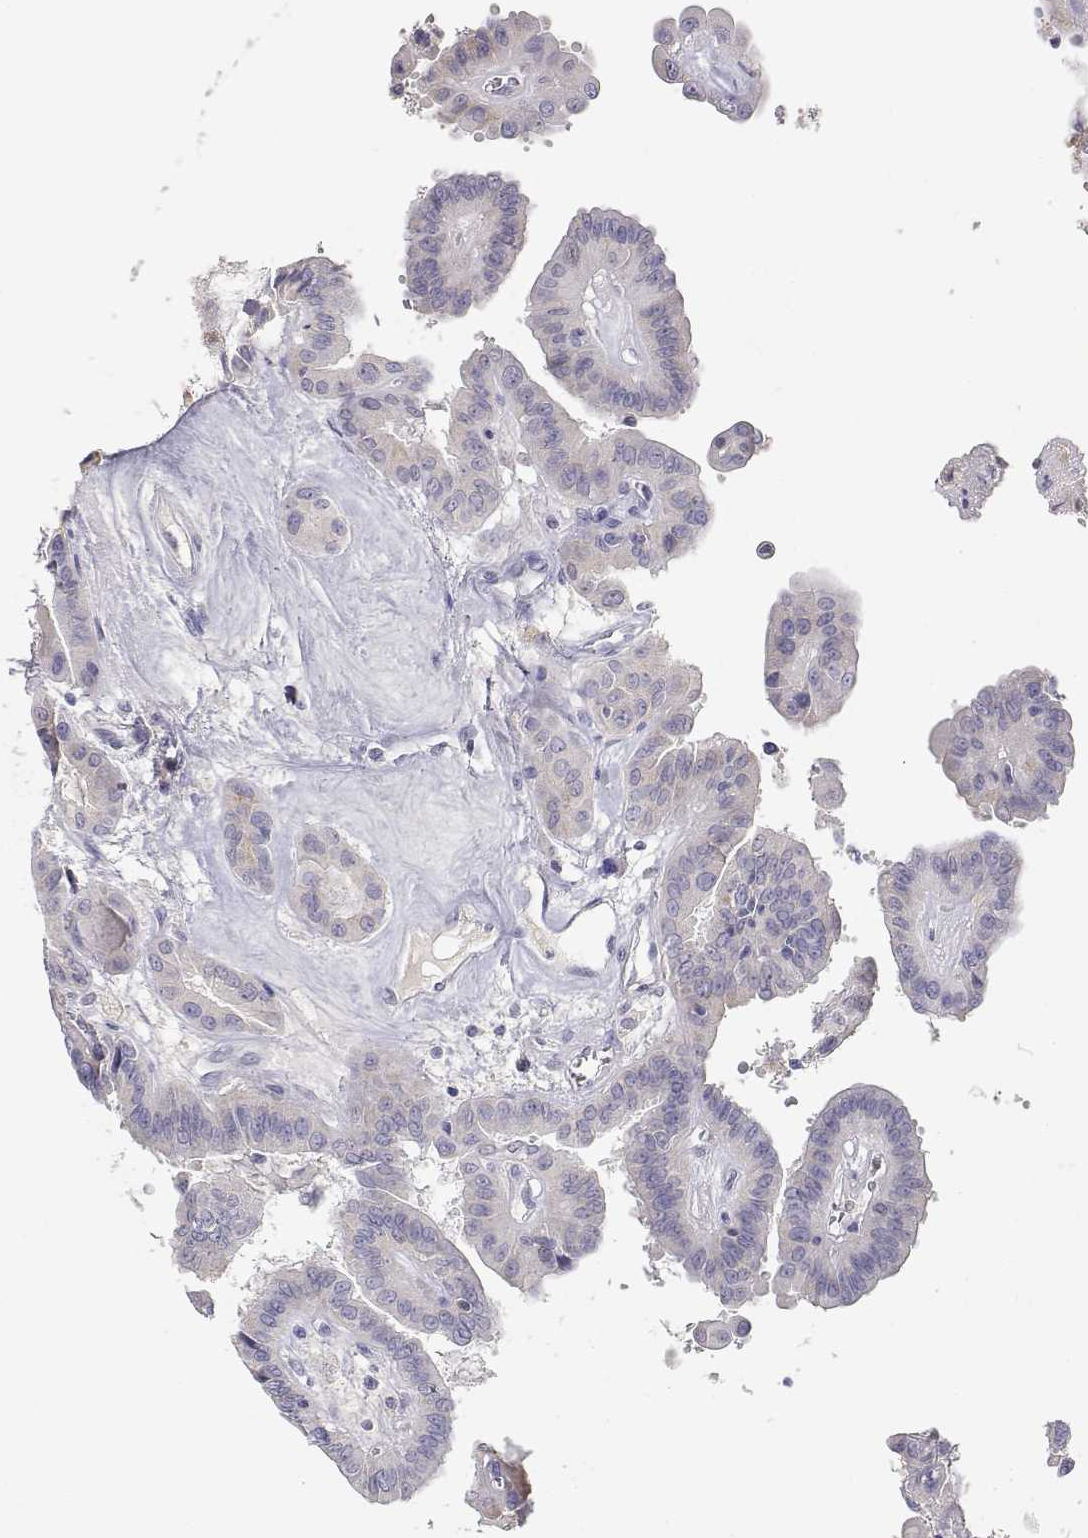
{"staining": {"intensity": "negative", "quantity": "none", "location": "none"}, "tissue": "thyroid cancer", "cell_type": "Tumor cells", "image_type": "cancer", "snomed": [{"axis": "morphology", "description": "Papillary adenocarcinoma, NOS"}, {"axis": "topography", "description": "Thyroid gland"}], "caption": "This is an immunohistochemistry (IHC) micrograph of thyroid cancer (papillary adenocarcinoma). There is no staining in tumor cells.", "gene": "ADA", "patient": {"sex": "female", "age": 37}}